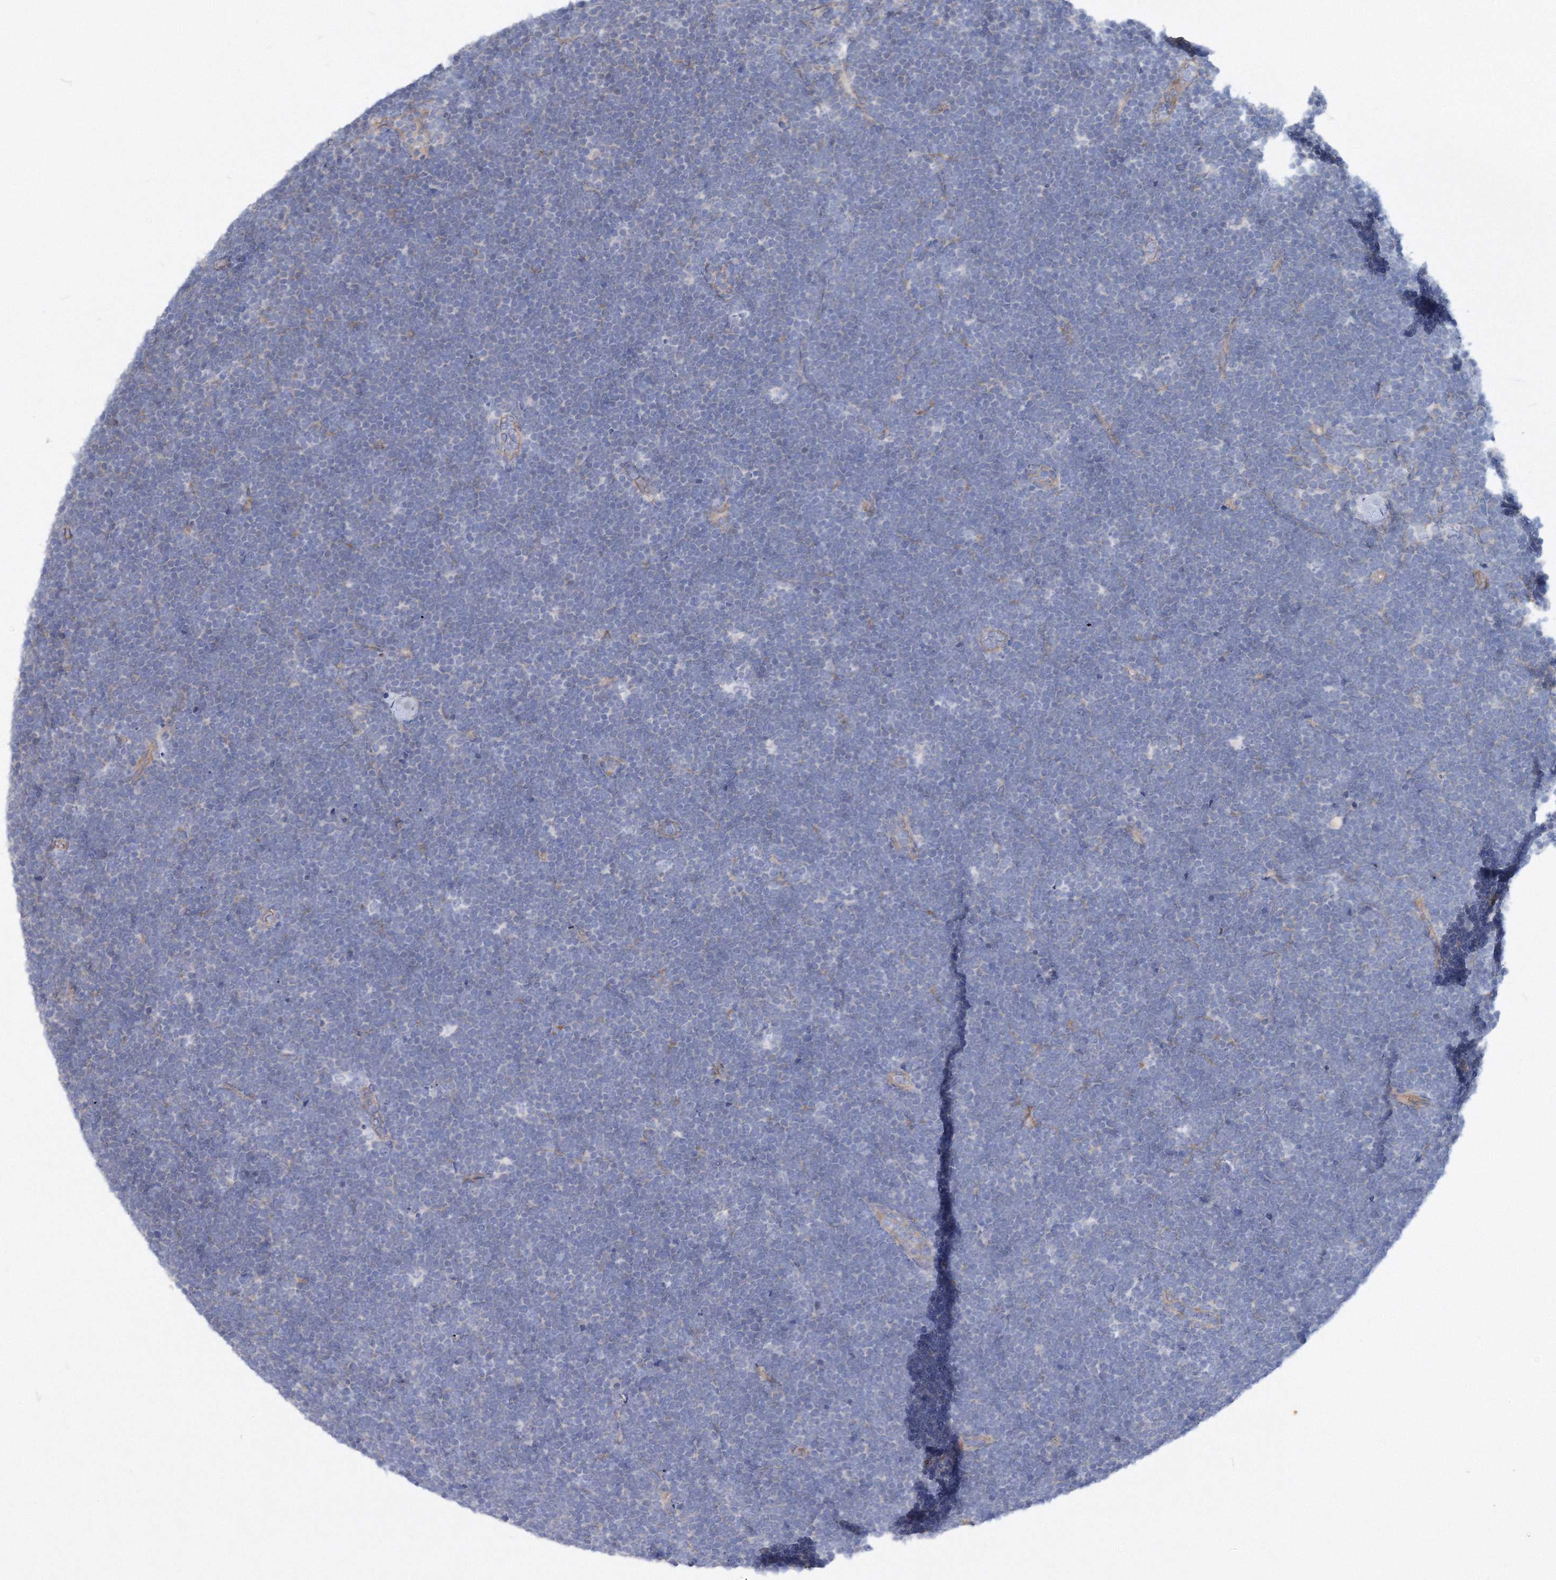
{"staining": {"intensity": "negative", "quantity": "none", "location": "none"}, "tissue": "lymphoma", "cell_type": "Tumor cells", "image_type": "cancer", "snomed": [{"axis": "morphology", "description": "Malignant lymphoma, non-Hodgkin's type, High grade"}, {"axis": "topography", "description": "Lymph node"}], "caption": "DAB immunohistochemical staining of lymphoma demonstrates no significant positivity in tumor cells.", "gene": "TANC1", "patient": {"sex": "male", "age": 13}}